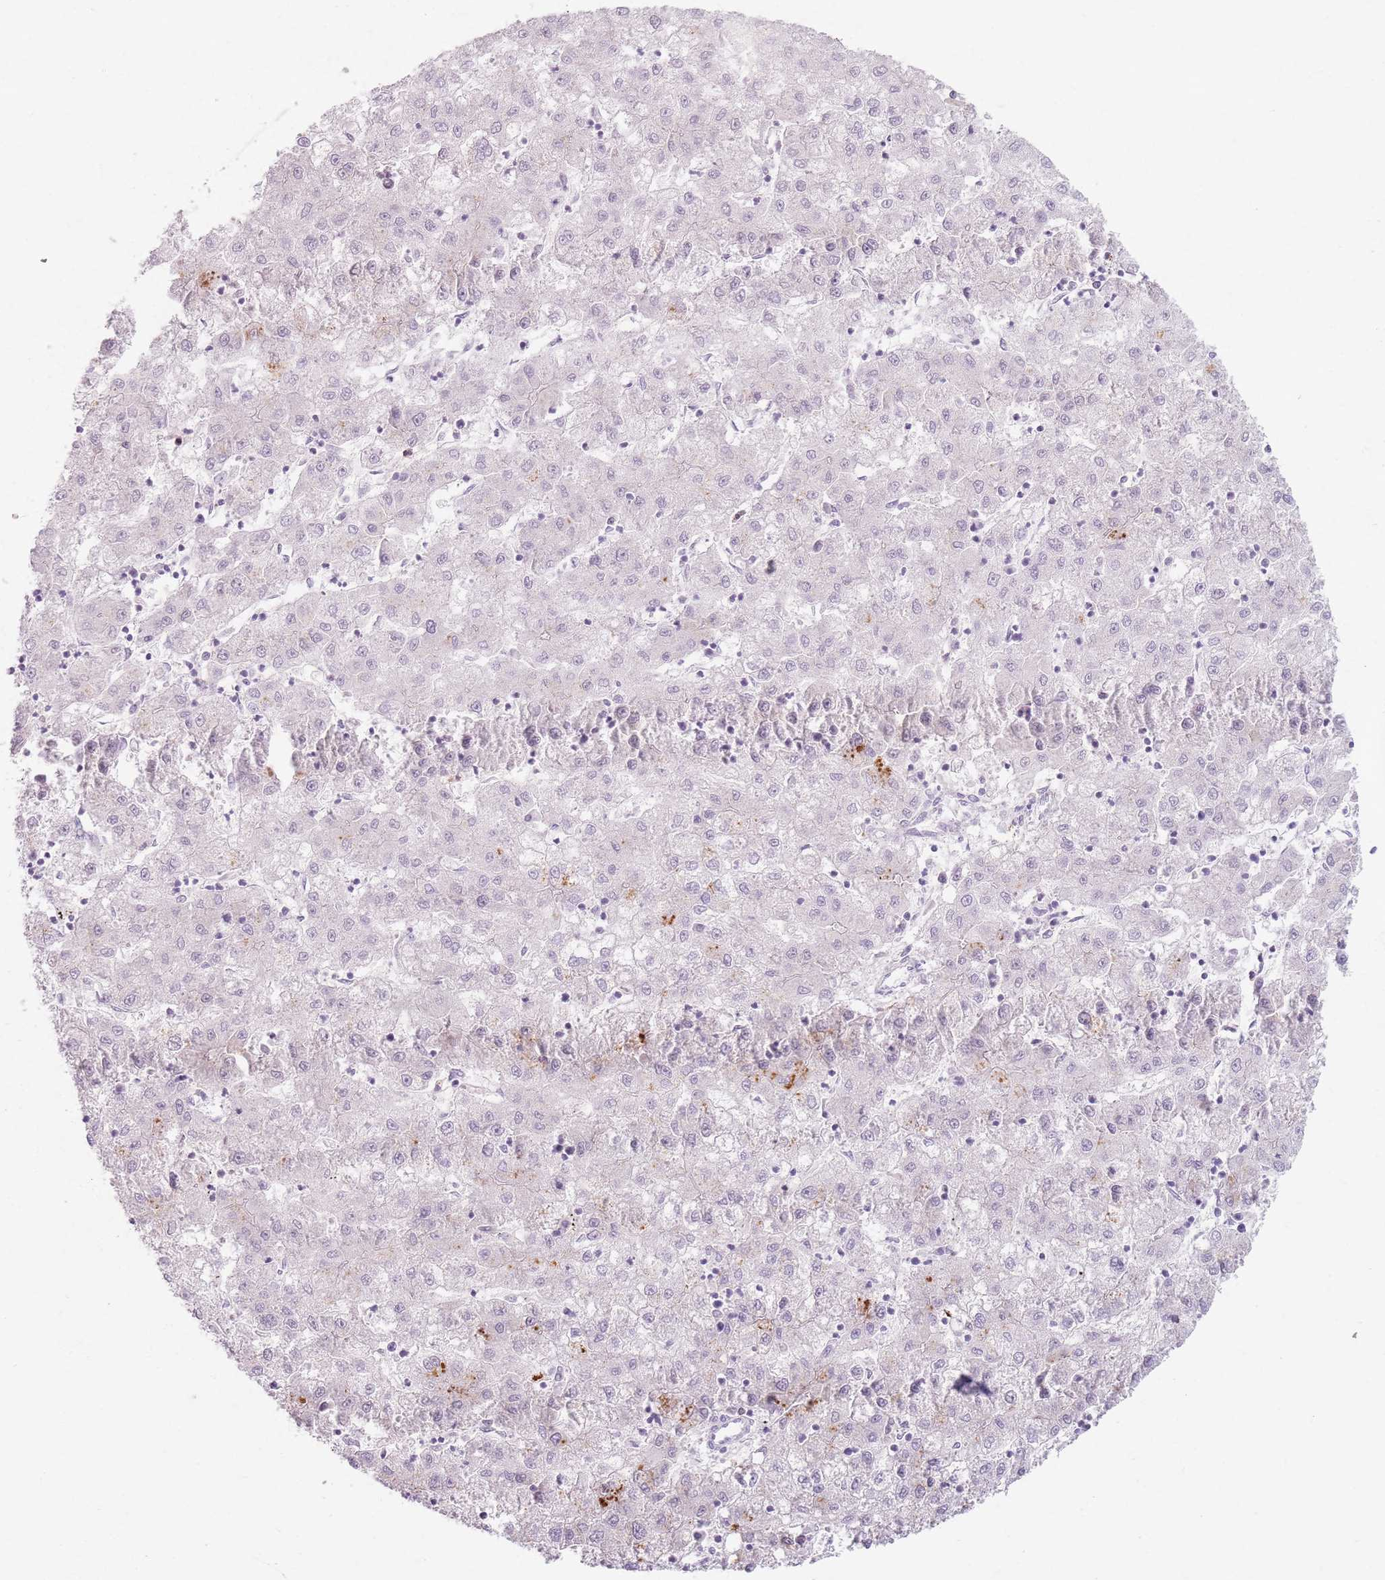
{"staining": {"intensity": "negative", "quantity": "none", "location": "none"}, "tissue": "liver cancer", "cell_type": "Tumor cells", "image_type": "cancer", "snomed": [{"axis": "morphology", "description": "Carcinoma, Hepatocellular, NOS"}, {"axis": "topography", "description": "Liver"}], "caption": "The micrograph reveals no significant positivity in tumor cells of liver cancer (hepatocellular carcinoma).", "gene": "GDPGP1", "patient": {"sex": "male", "age": 72}}